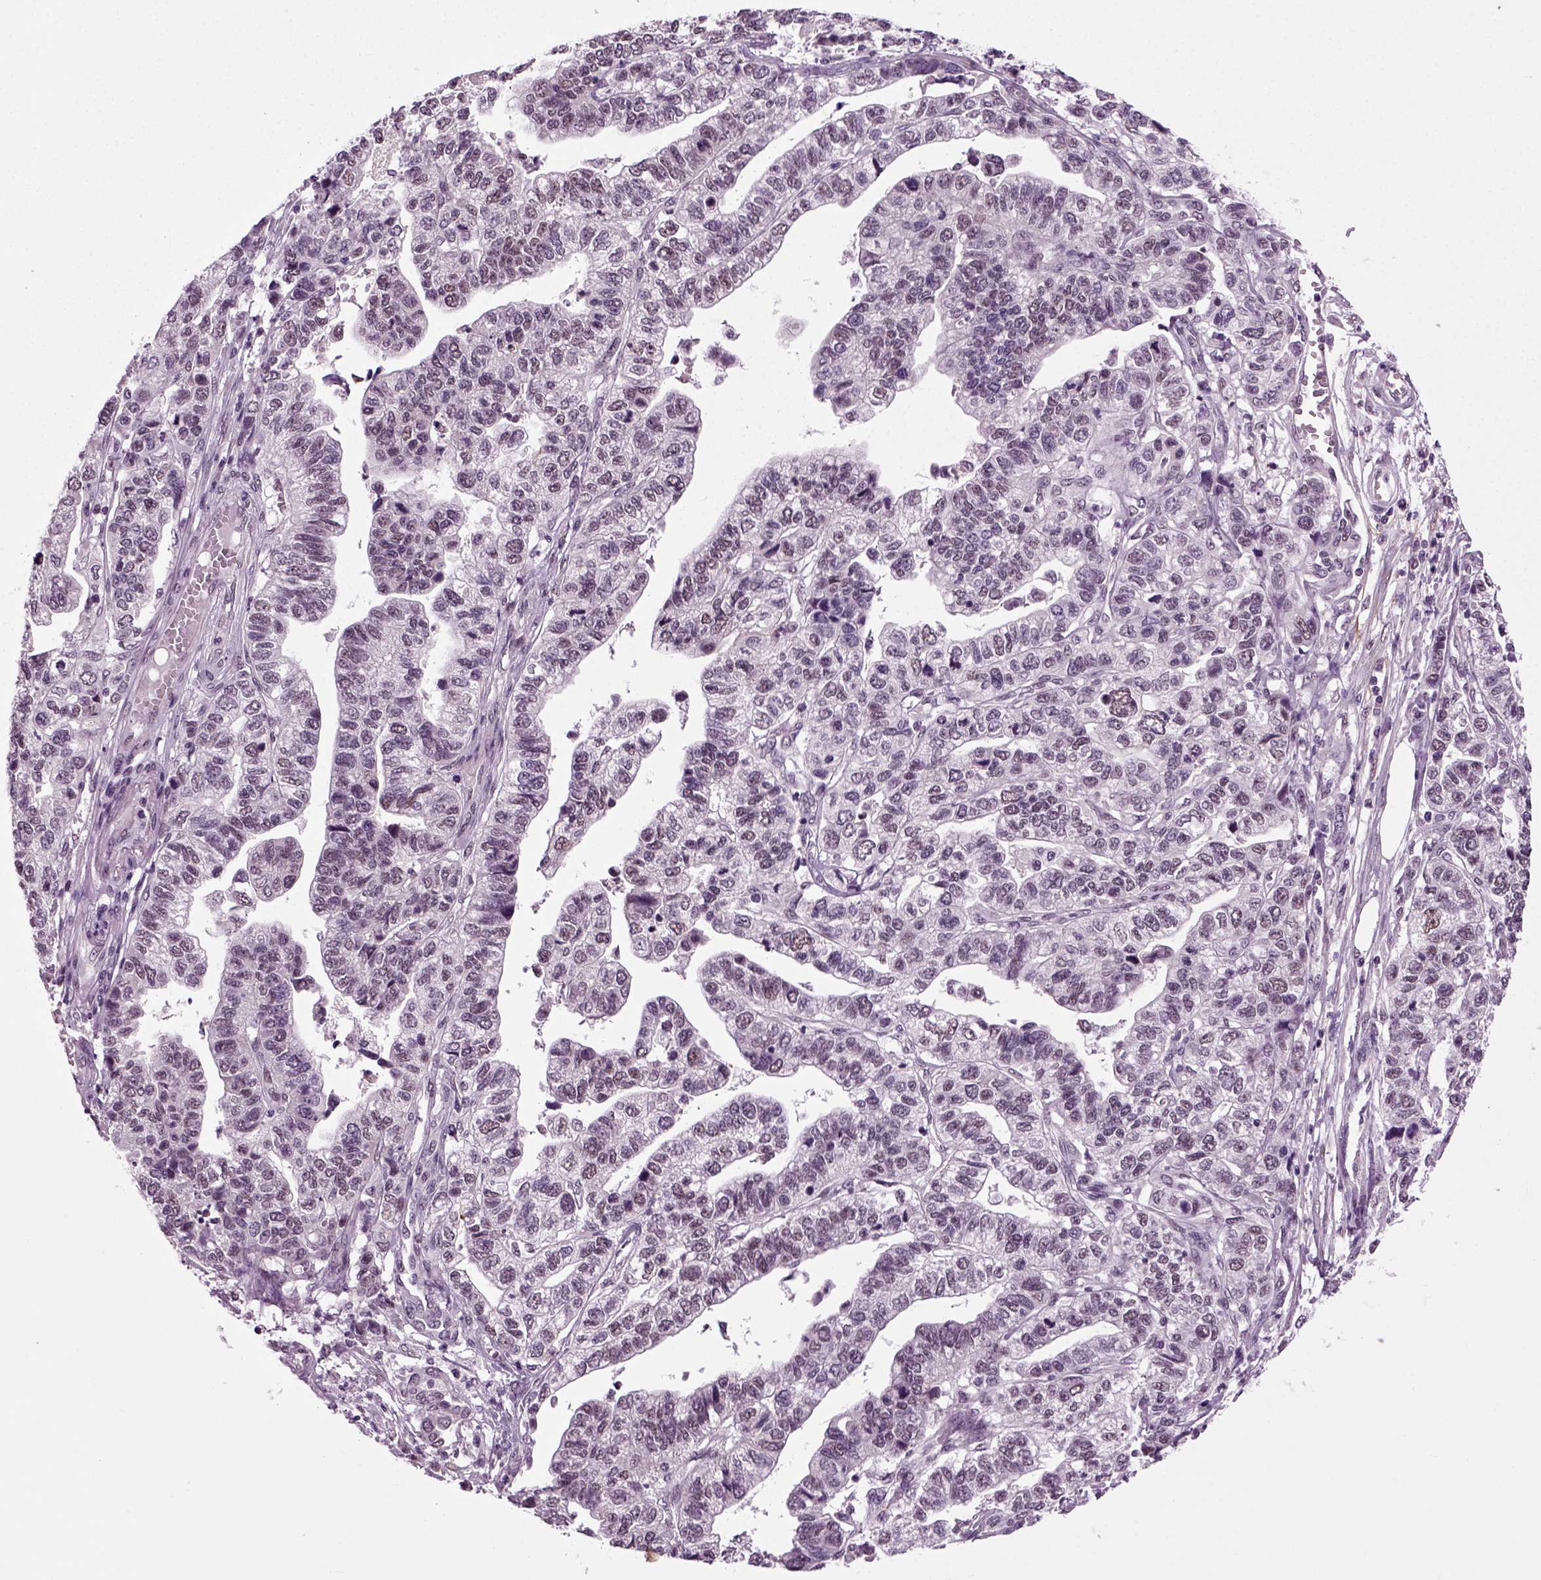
{"staining": {"intensity": "negative", "quantity": "none", "location": "none"}, "tissue": "stomach cancer", "cell_type": "Tumor cells", "image_type": "cancer", "snomed": [{"axis": "morphology", "description": "Adenocarcinoma, NOS"}, {"axis": "topography", "description": "Stomach, upper"}], "caption": "Immunohistochemistry (IHC) of human stomach cancer demonstrates no staining in tumor cells.", "gene": "RCOR3", "patient": {"sex": "female", "age": 67}}